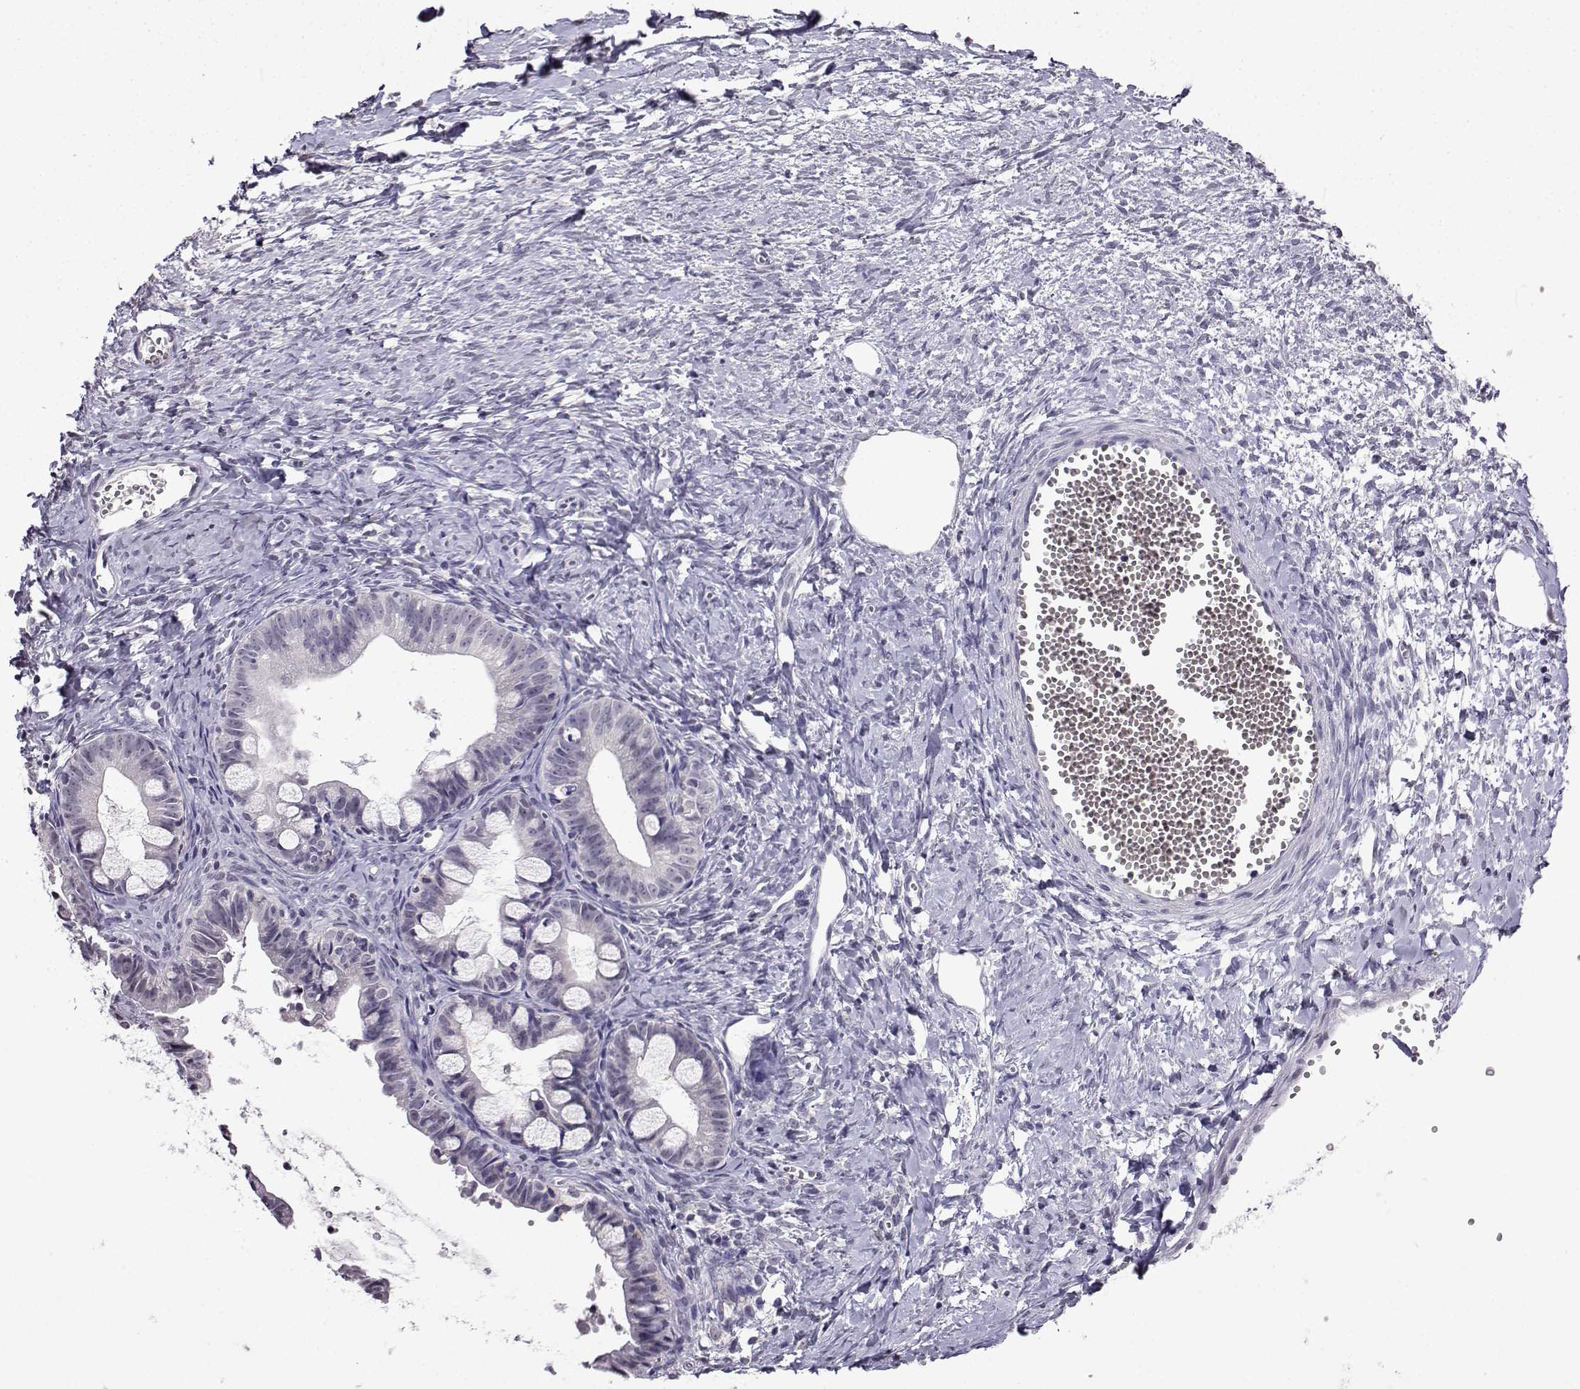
{"staining": {"intensity": "negative", "quantity": "none", "location": "none"}, "tissue": "ovarian cancer", "cell_type": "Tumor cells", "image_type": "cancer", "snomed": [{"axis": "morphology", "description": "Cystadenocarcinoma, mucinous, NOS"}, {"axis": "topography", "description": "Ovary"}], "caption": "There is no significant staining in tumor cells of ovarian cancer (mucinous cystadenocarcinoma).", "gene": "LRFN2", "patient": {"sex": "female", "age": 63}}